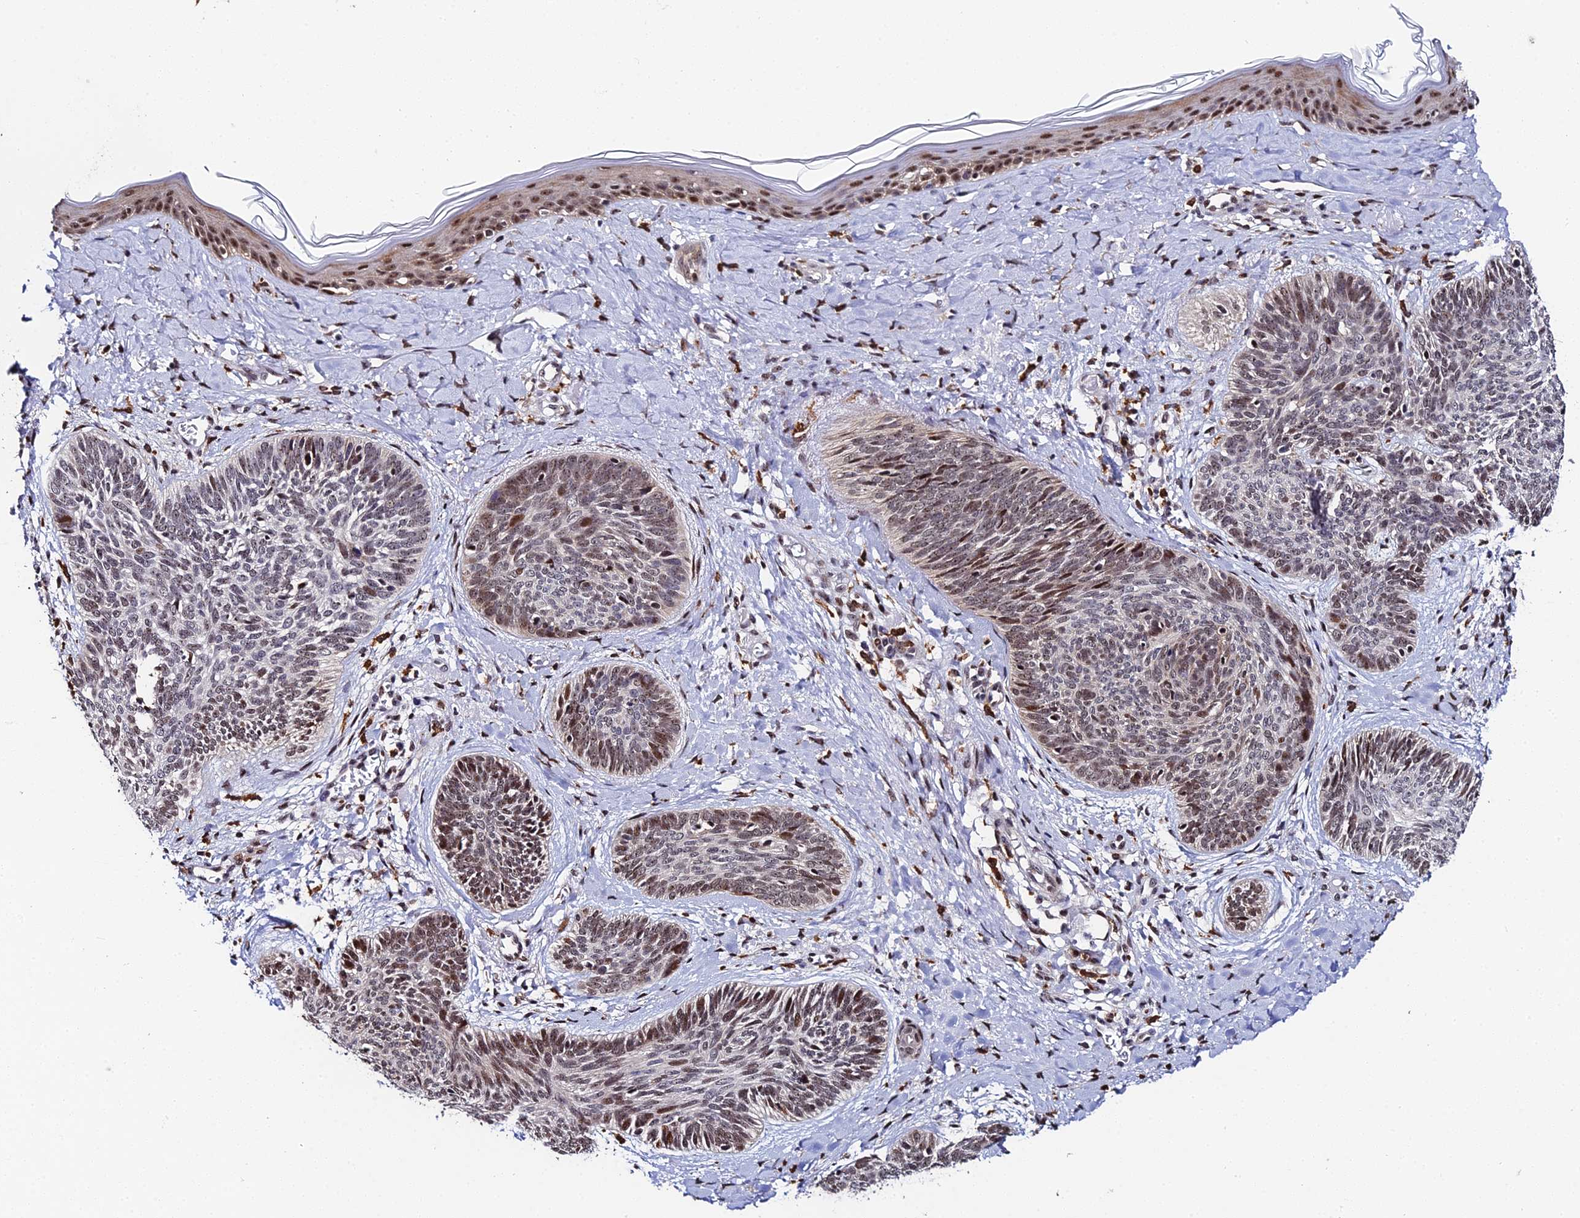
{"staining": {"intensity": "moderate", "quantity": ">75%", "location": "nuclear"}, "tissue": "skin cancer", "cell_type": "Tumor cells", "image_type": "cancer", "snomed": [{"axis": "morphology", "description": "Basal cell carcinoma"}, {"axis": "topography", "description": "Skin"}], "caption": "Human skin basal cell carcinoma stained with a protein marker exhibits moderate staining in tumor cells.", "gene": "TIFA", "patient": {"sex": "female", "age": 81}}